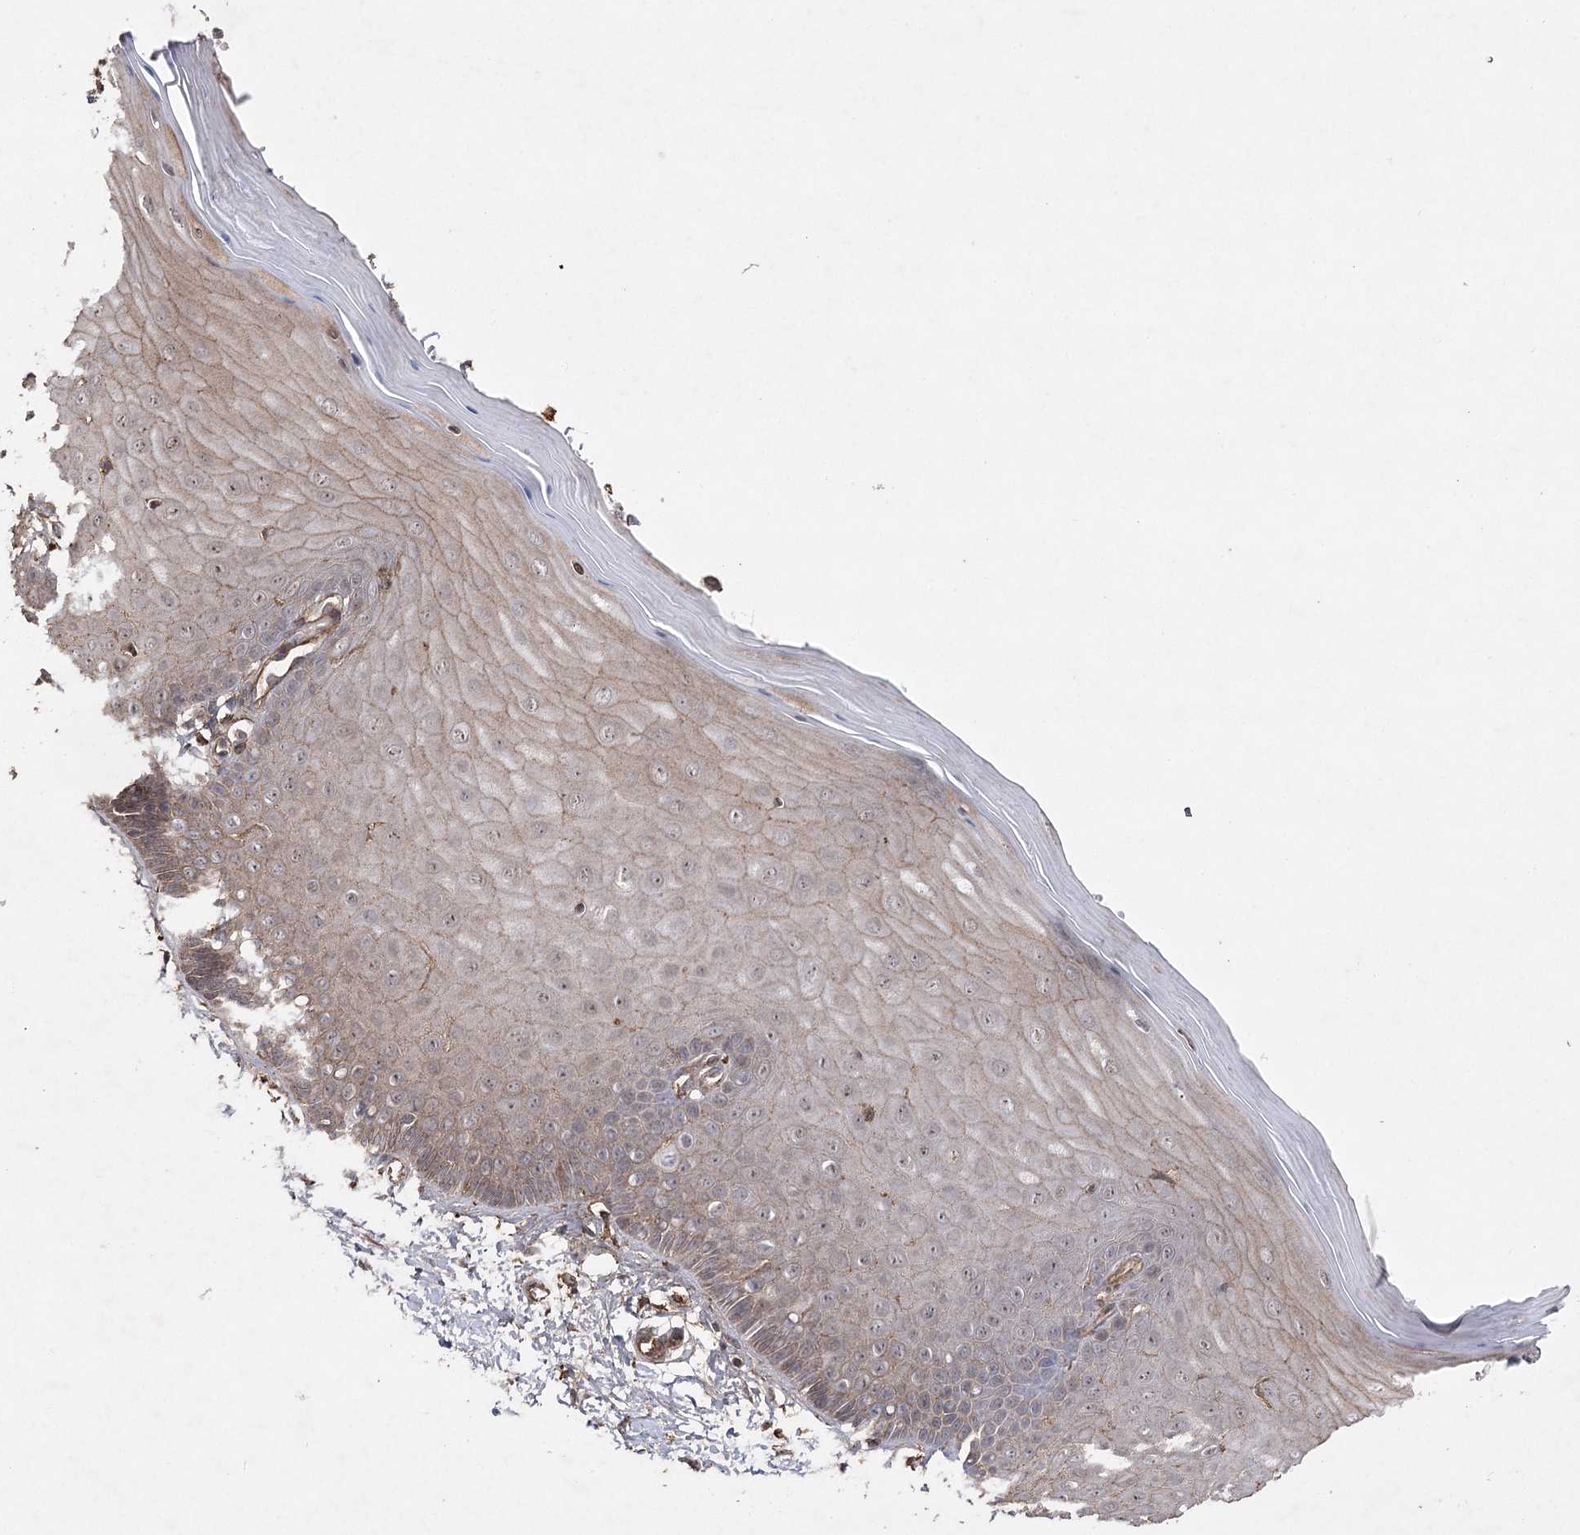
{"staining": {"intensity": "weak", "quantity": ">75%", "location": "cytoplasmic/membranous"}, "tissue": "cervix", "cell_type": "Glandular cells", "image_type": "normal", "snomed": [{"axis": "morphology", "description": "Normal tissue, NOS"}, {"axis": "topography", "description": "Cervix"}], "caption": "Immunohistochemistry (IHC) of unremarkable human cervix exhibits low levels of weak cytoplasmic/membranous expression in about >75% of glandular cells.", "gene": "OBSL1", "patient": {"sex": "female", "age": 55}}